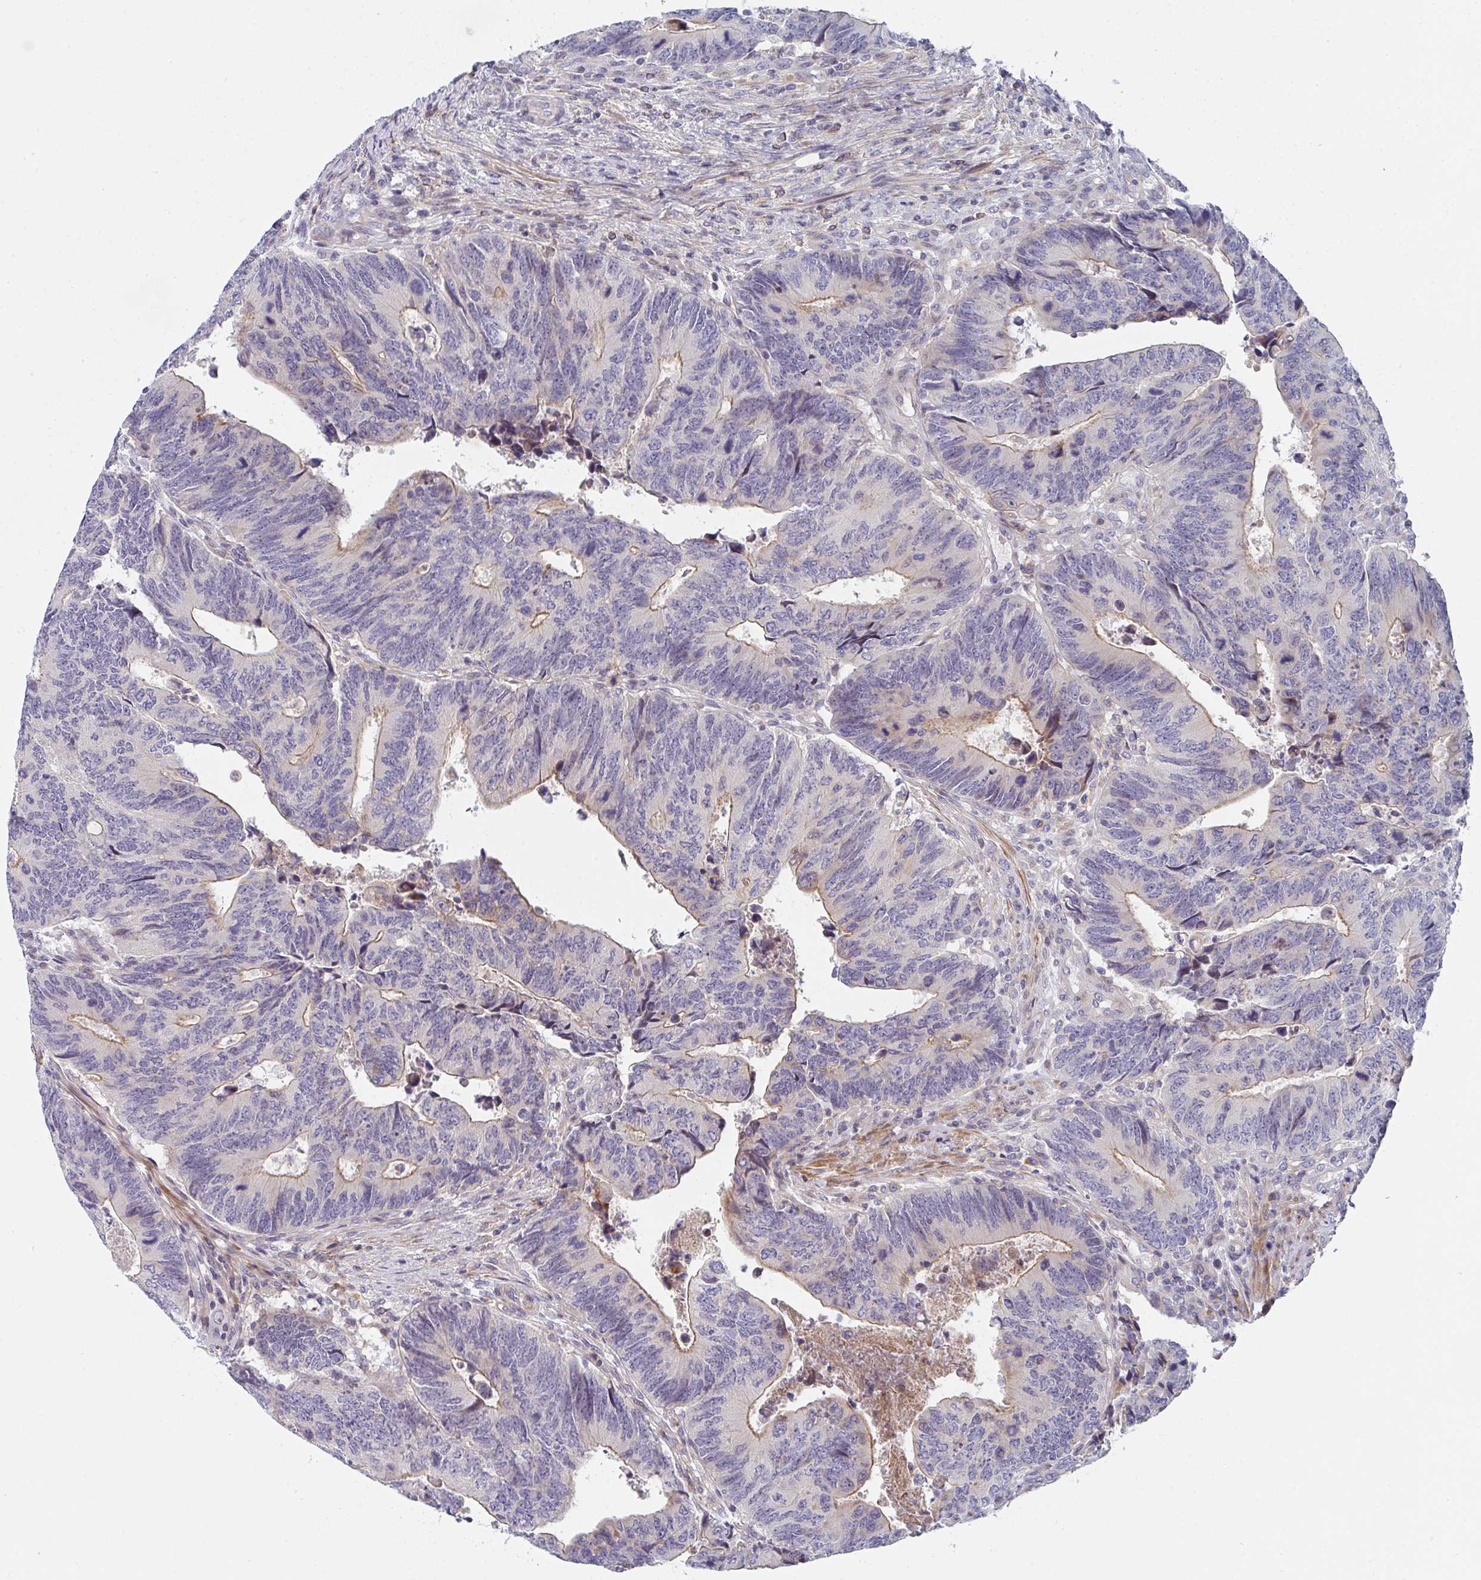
{"staining": {"intensity": "moderate", "quantity": "25%-75%", "location": "cytoplasmic/membranous"}, "tissue": "colorectal cancer", "cell_type": "Tumor cells", "image_type": "cancer", "snomed": [{"axis": "morphology", "description": "Adenocarcinoma, NOS"}, {"axis": "topography", "description": "Colon"}], "caption": "The histopathology image shows a brown stain indicating the presence of a protein in the cytoplasmic/membranous of tumor cells in colorectal adenocarcinoma. (IHC, brightfield microscopy, high magnification).", "gene": "KLHL33", "patient": {"sex": "male", "age": 87}}